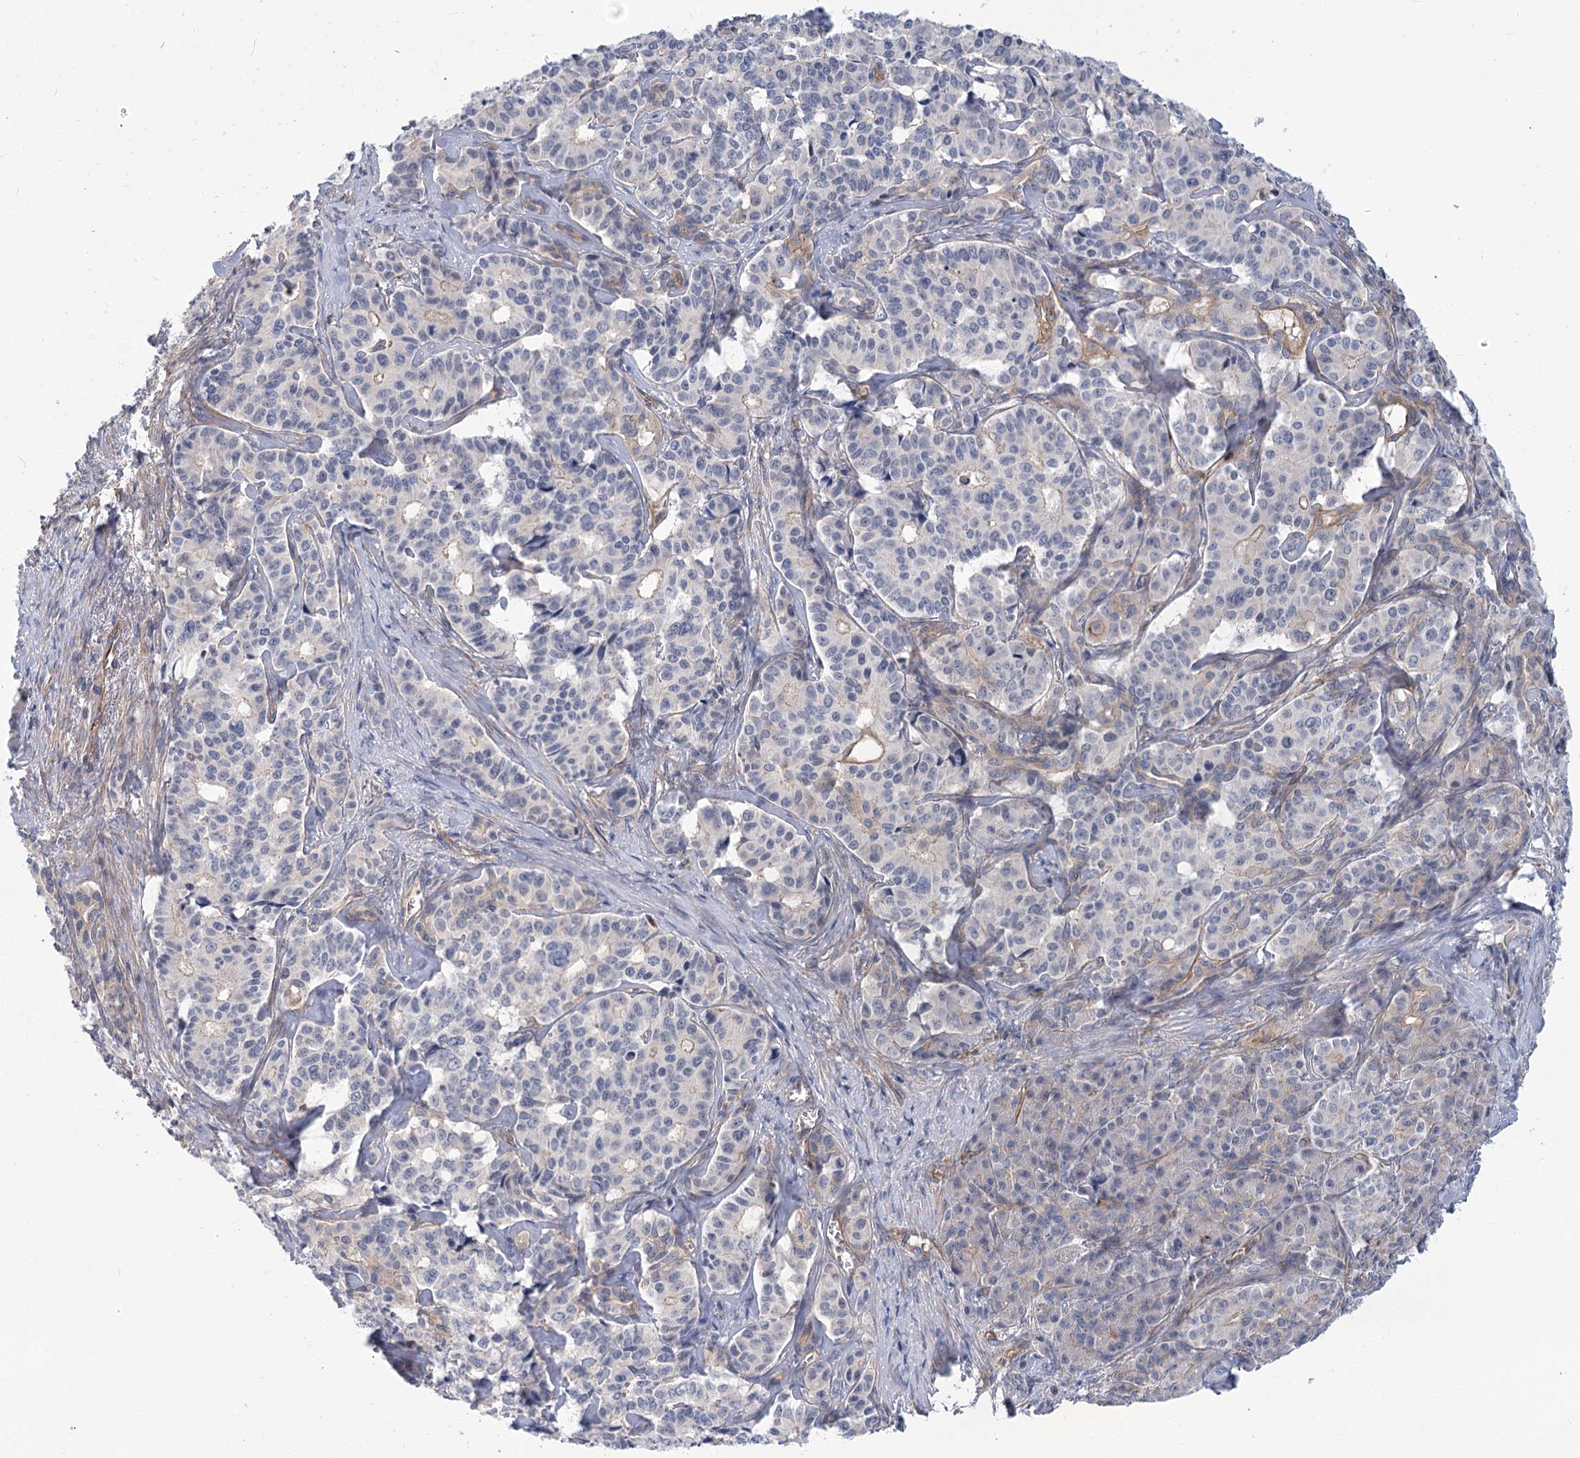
{"staining": {"intensity": "negative", "quantity": "none", "location": "none"}, "tissue": "pancreatic cancer", "cell_type": "Tumor cells", "image_type": "cancer", "snomed": [{"axis": "morphology", "description": "Adenocarcinoma, NOS"}, {"axis": "topography", "description": "Pancreas"}], "caption": "Immunohistochemical staining of pancreatic cancer (adenocarcinoma) exhibits no significant staining in tumor cells. Nuclei are stained in blue.", "gene": "THAP6", "patient": {"sex": "female", "age": 74}}